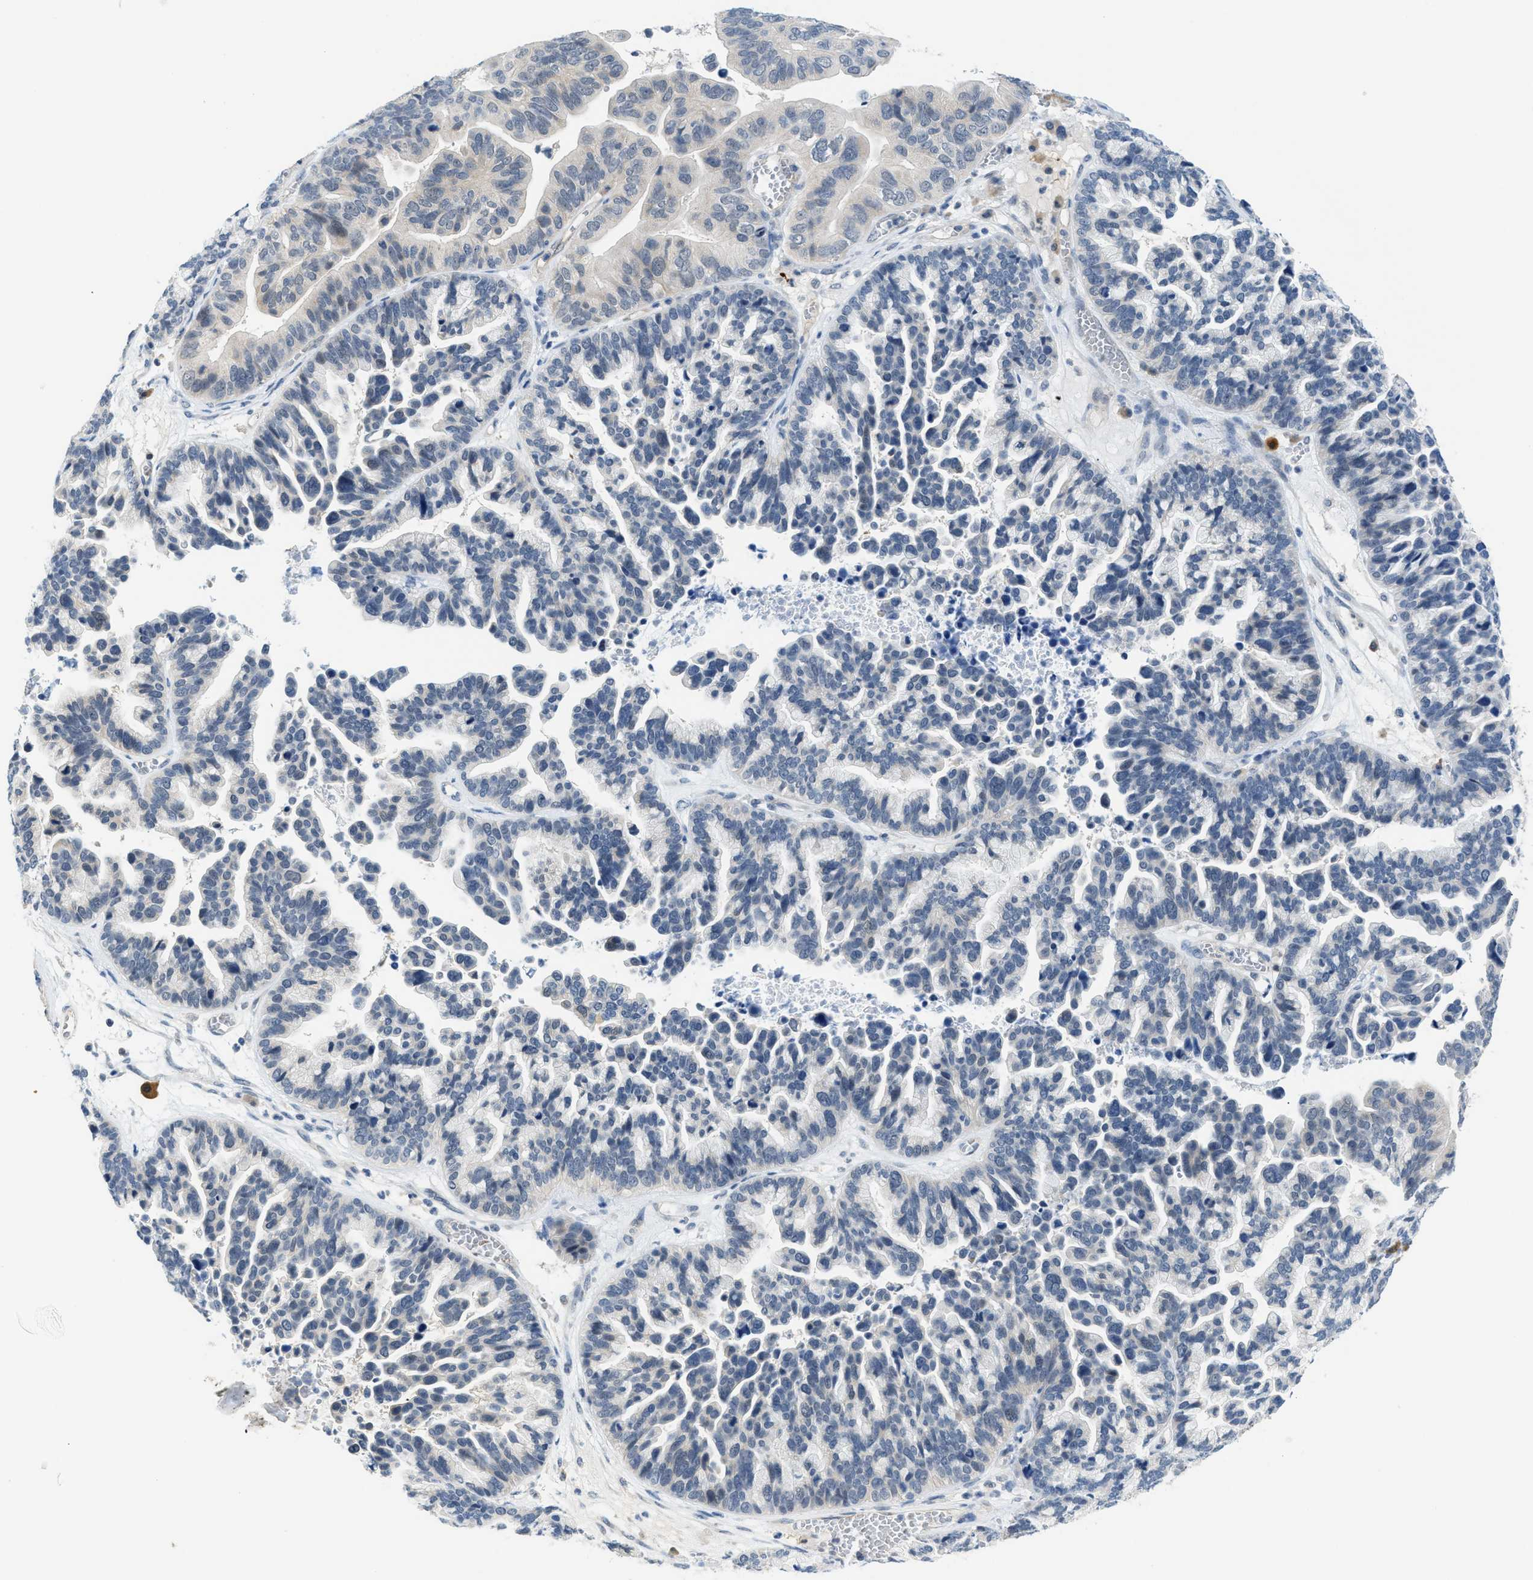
{"staining": {"intensity": "weak", "quantity": "<25%", "location": "cytoplasmic/membranous"}, "tissue": "ovarian cancer", "cell_type": "Tumor cells", "image_type": "cancer", "snomed": [{"axis": "morphology", "description": "Cystadenocarcinoma, serous, NOS"}, {"axis": "topography", "description": "Ovary"}], "caption": "A micrograph of ovarian serous cystadenocarcinoma stained for a protein reveals no brown staining in tumor cells. The staining is performed using DAB brown chromogen with nuclei counter-stained in using hematoxylin.", "gene": "PSAT1", "patient": {"sex": "female", "age": 56}}